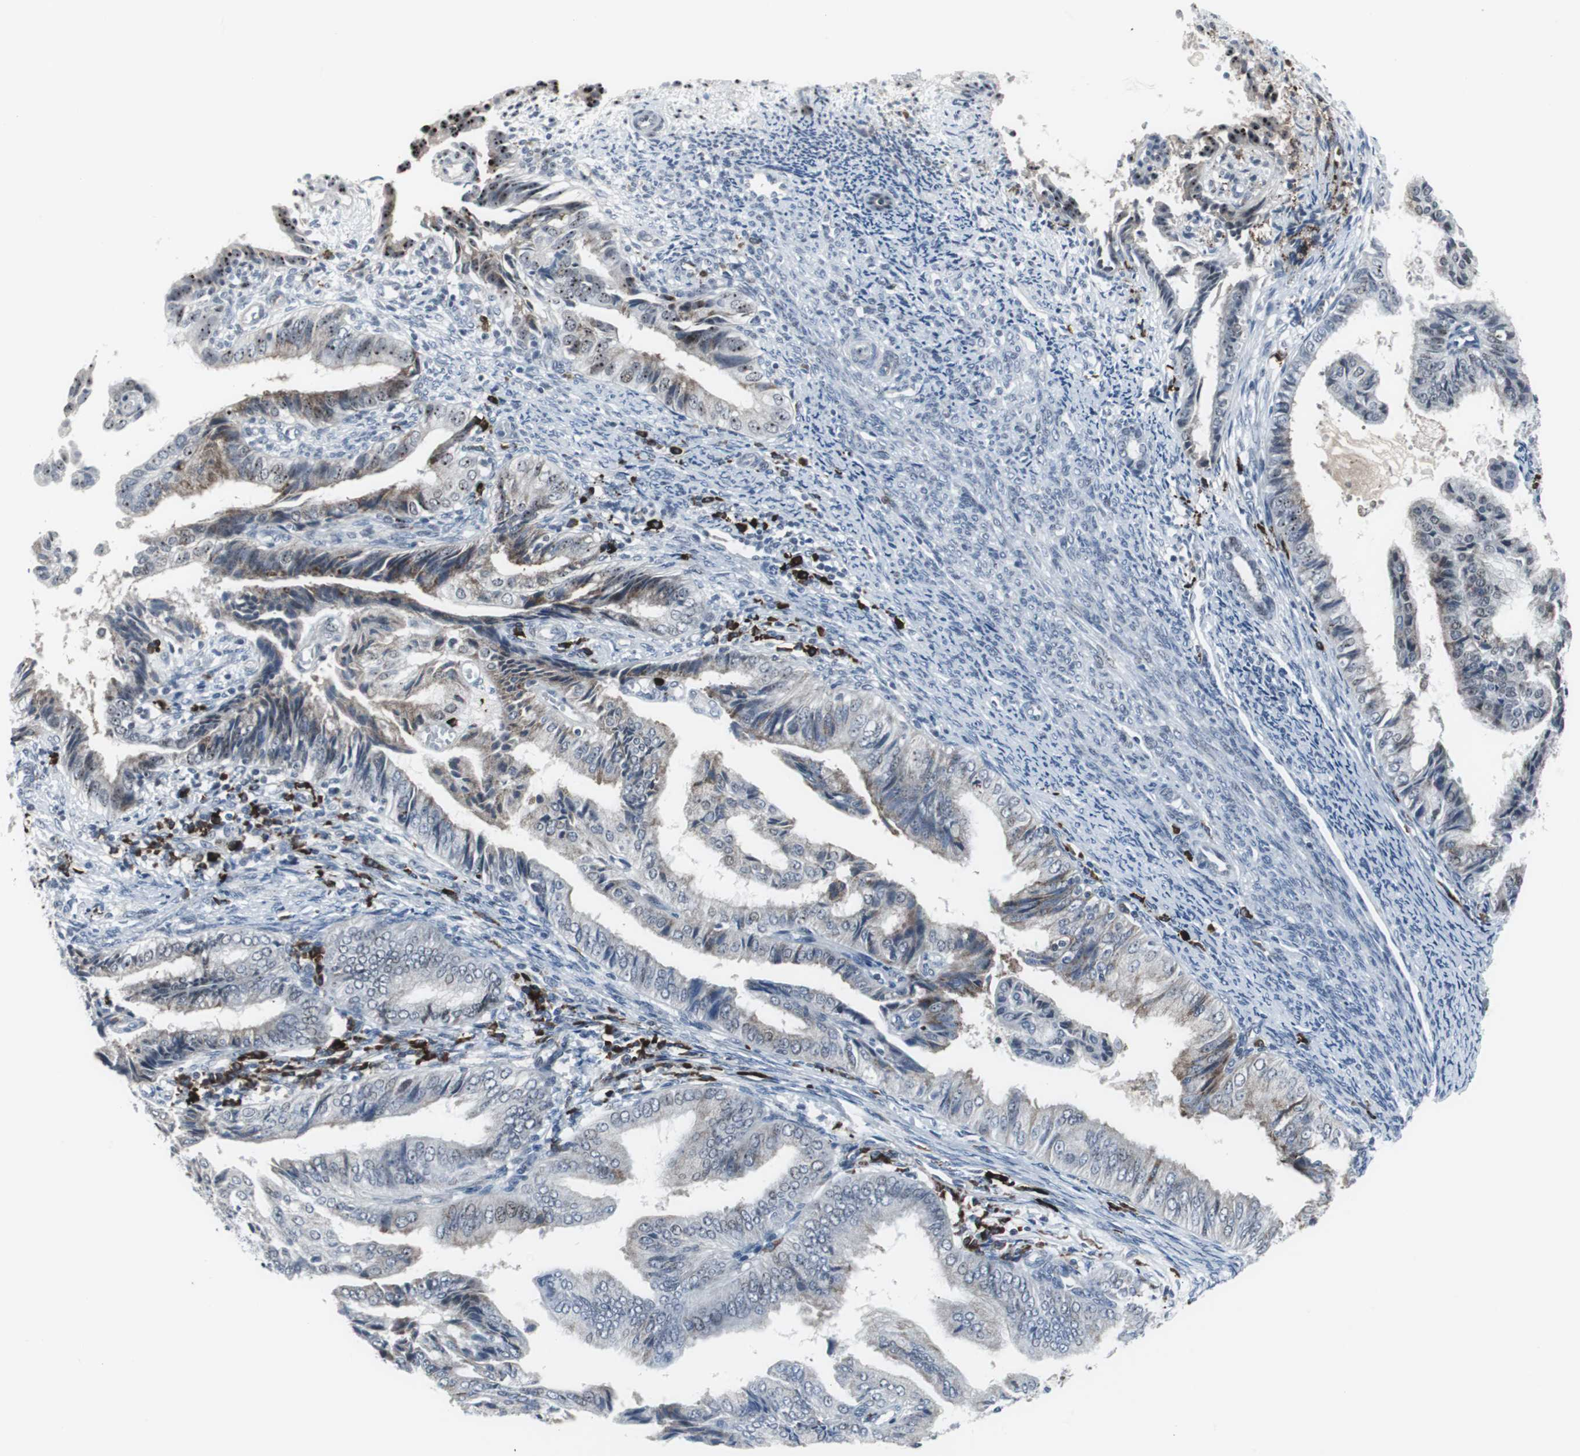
{"staining": {"intensity": "moderate", "quantity": "<25%", "location": "cytoplasmic/membranous,nuclear"}, "tissue": "endometrial cancer", "cell_type": "Tumor cells", "image_type": "cancer", "snomed": [{"axis": "morphology", "description": "Adenocarcinoma, NOS"}, {"axis": "topography", "description": "Endometrium"}], "caption": "IHC of endometrial adenocarcinoma reveals low levels of moderate cytoplasmic/membranous and nuclear staining in approximately <25% of tumor cells. (DAB IHC, brown staining for protein, blue staining for nuclei).", "gene": "DOK1", "patient": {"sex": "female", "age": 58}}